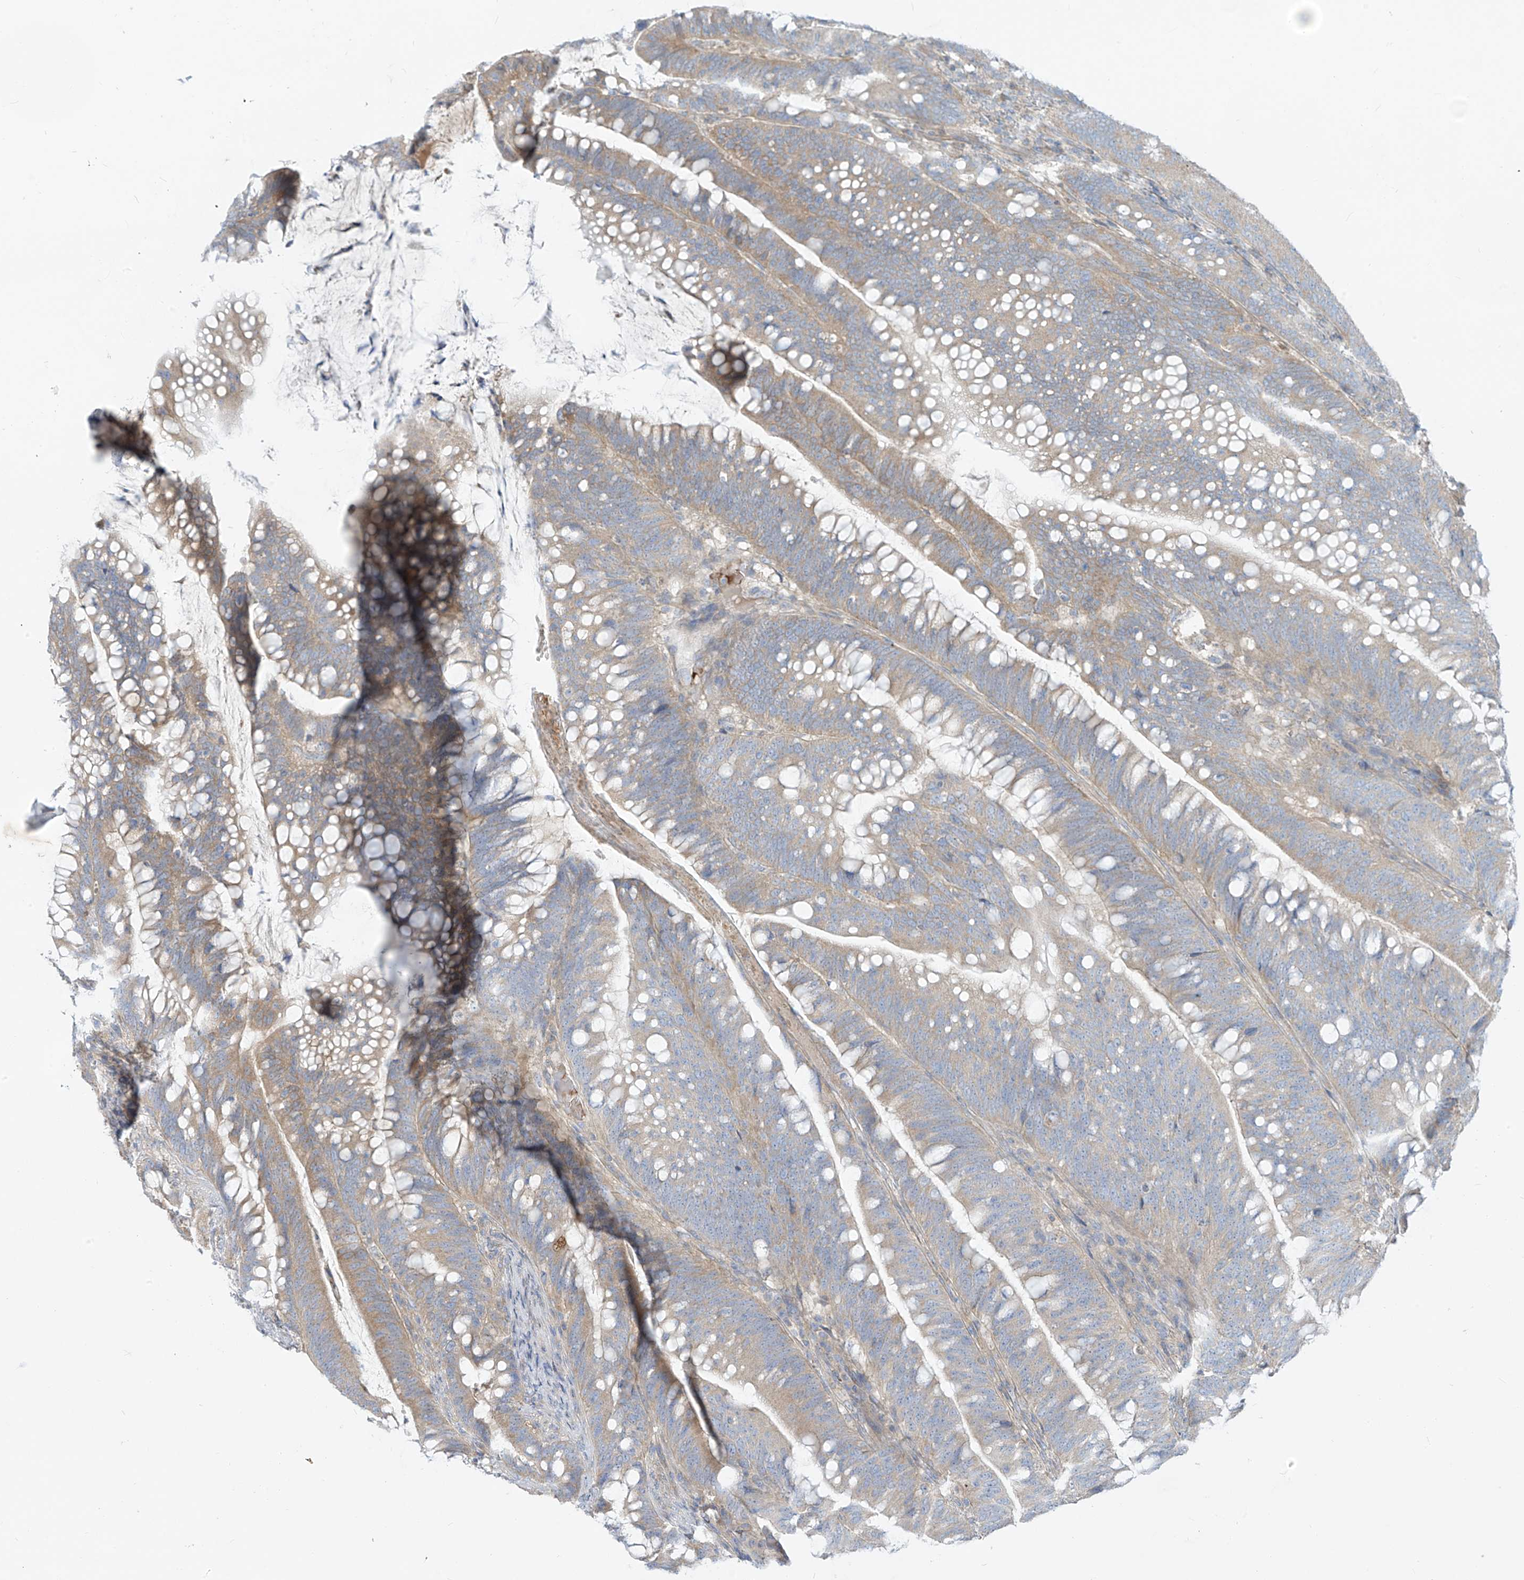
{"staining": {"intensity": "weak", "quantity": "25%-75%", "location": "cytoplasmic/membranous"}, "tissue": "colorectal cancer", "cell_type": "Tumor cells", "image_type": "cancer", "snomed": [{"axis": "morphology", "description": "Adenocarcinoma, NOS"}, {"axis": "topography", "description": "Colon"}], "caption": "Human colorectal cancer stained with a protein marker displays weak staining in tumor cells.", "gene": "DGKQ", "patient": {"sex": "female", "age": 66}}